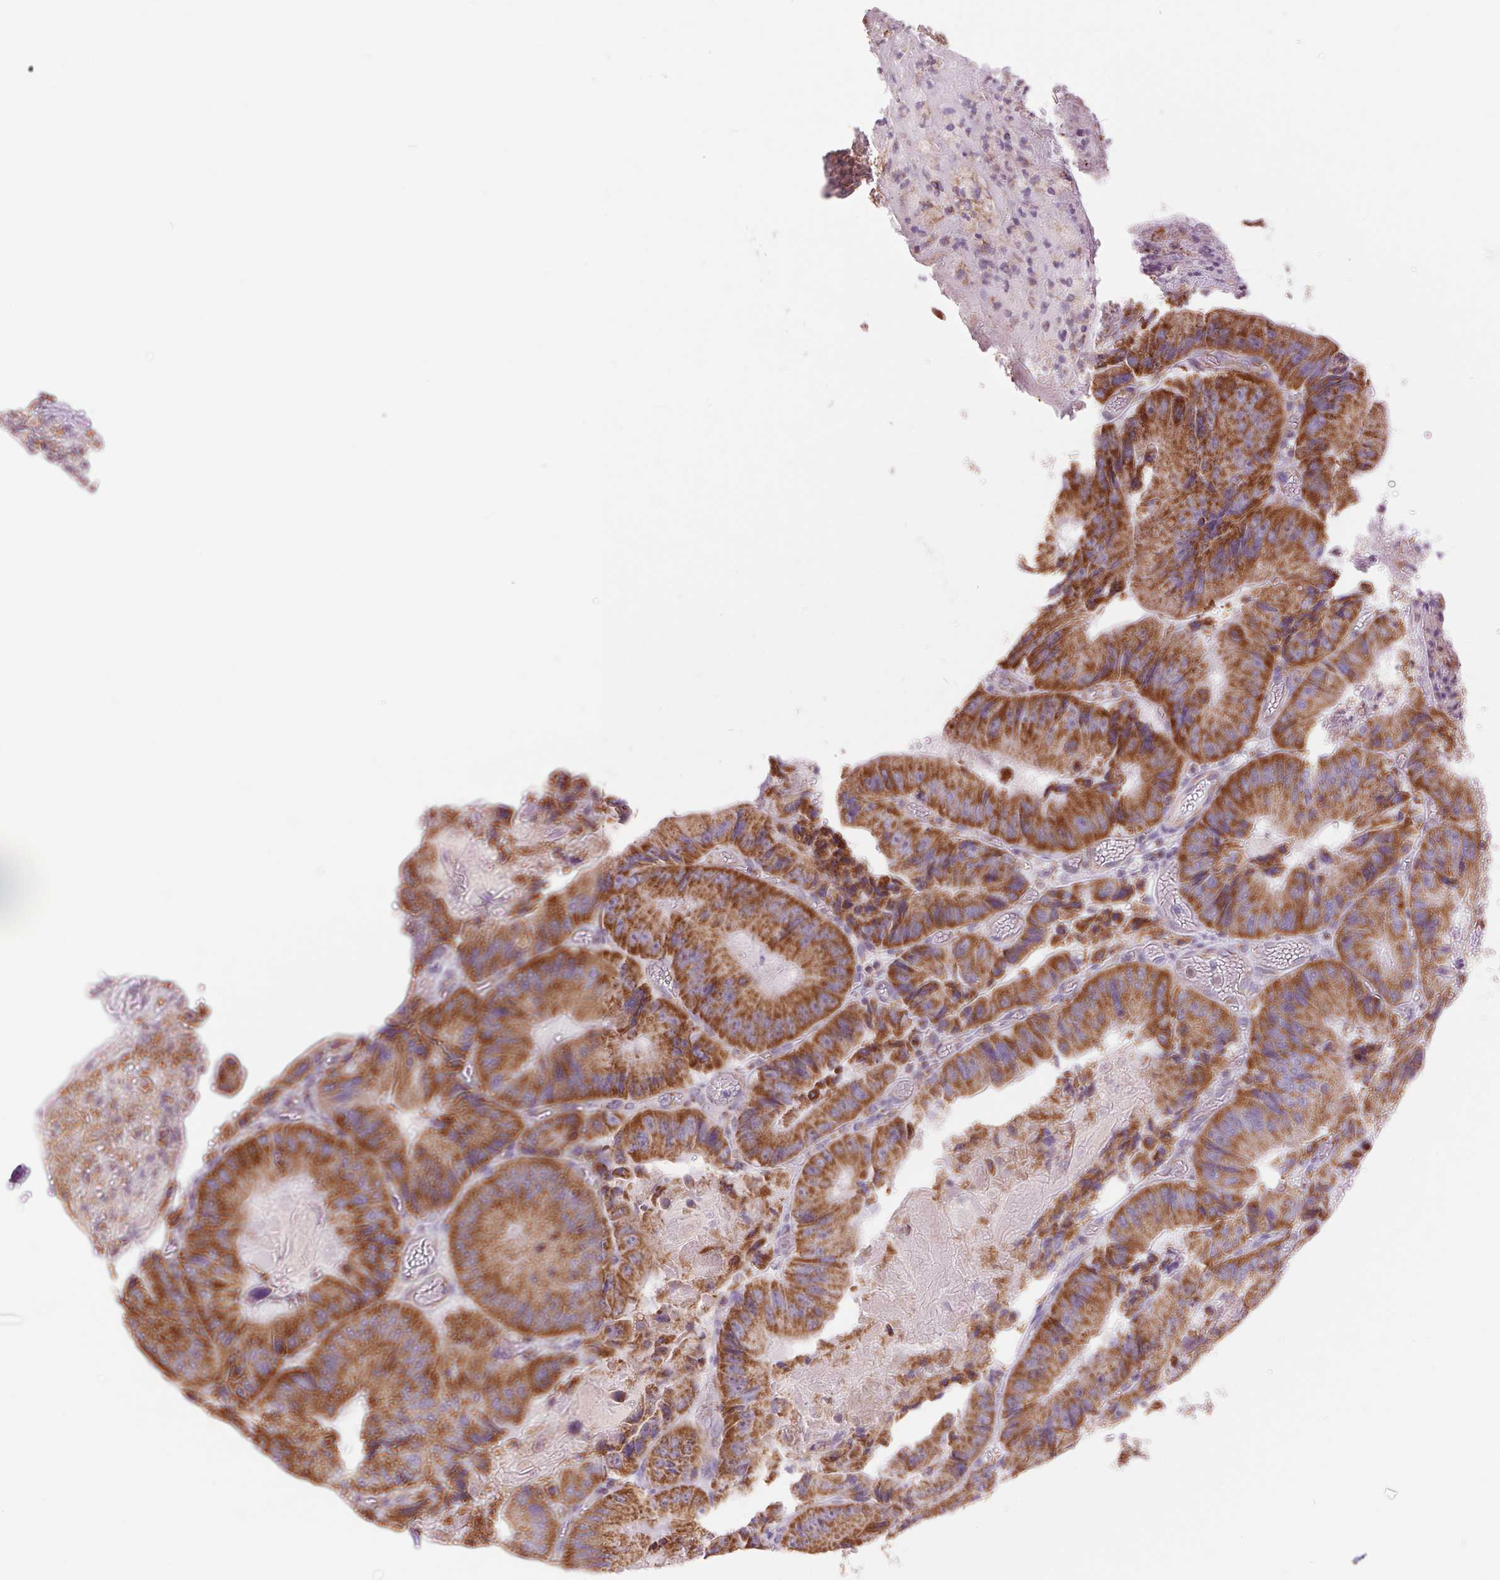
{"staining": {"intensity": "strong", "quantity": ">75%", "location": "cytoplasmic/membranous"}, "tissue": "colorectal cancer", "cell_type": "Tumor cells", "image_type": "cancer", "snomed": [{"axis": "morphology", "description": "Adenocarcinoma, NOS"}, {"axis": "topography", "description": "Colon"}], "caption": "A brown stain labels strong cytoplasmic/membranous staining of a protein in human colorectal adenocarcinoma tumor cells.", "gene": "ATP5PB", "patient": {"sex": "female", "age": 86}}